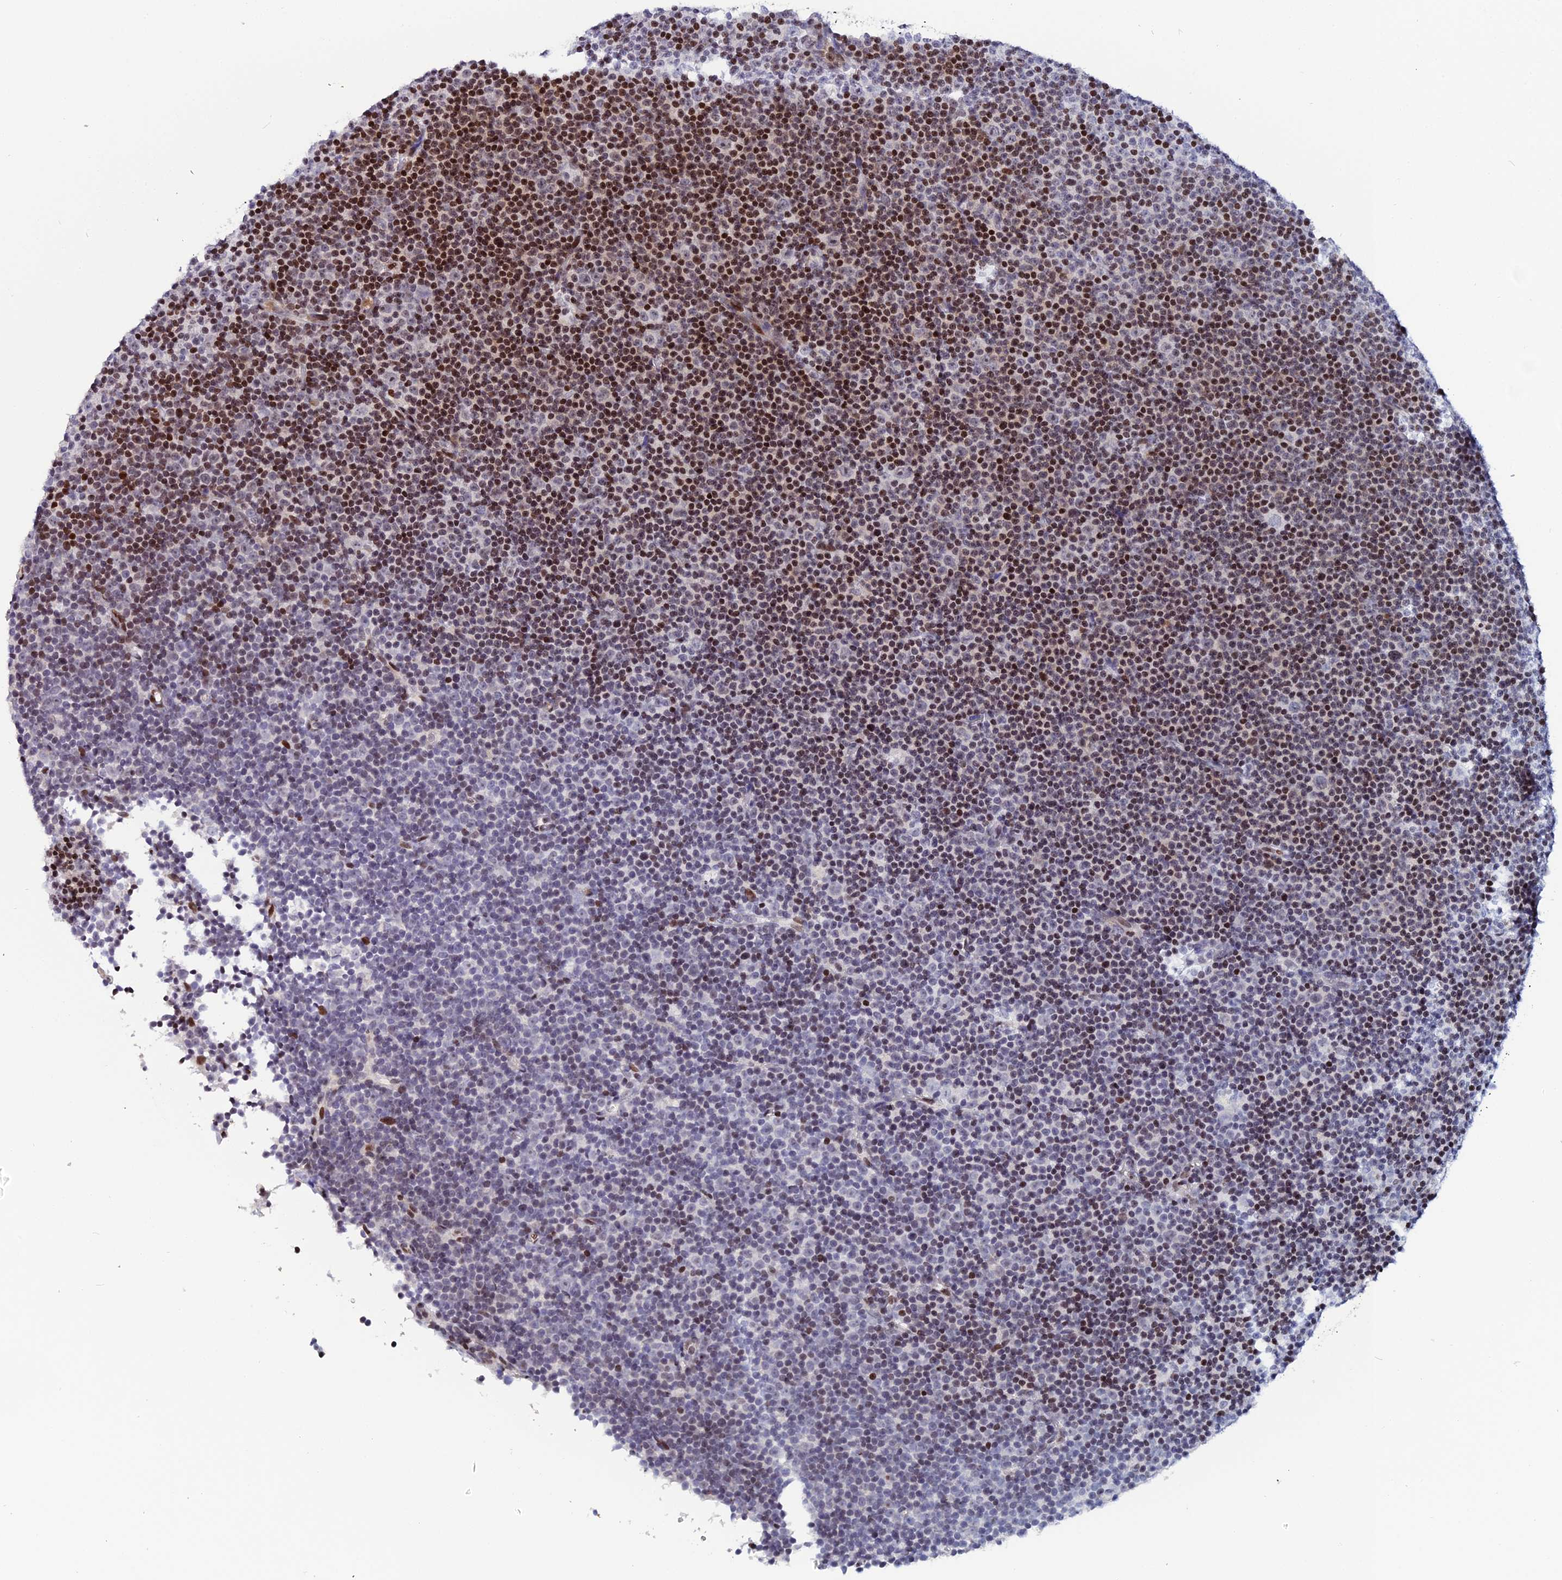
{"staining": {"intensity": "moderate", "quantity": "25%-75%", "location": "nuclear"}, "tissue": "lymphoma", "cell_type": "Tumor cells", "image_type": "cancer", "snomed": [{"axis": "morphology", "description": "Malignant lymphoma, non-Hodgkin's type, Low grade"}, {"axis": "topography", "description": "Lymph node"}], "caption": "Immunohistochemistry (IHC) image of human malignant lymphoma, non-Hodgkin's type (low-grade) stained for a protein (brown), which shows medium levels of moderate nuclear positivity in approximately 25%-75% of tumor cells.", "gene": "MYNN", "patient": {"sex": "female", "age": 67}}